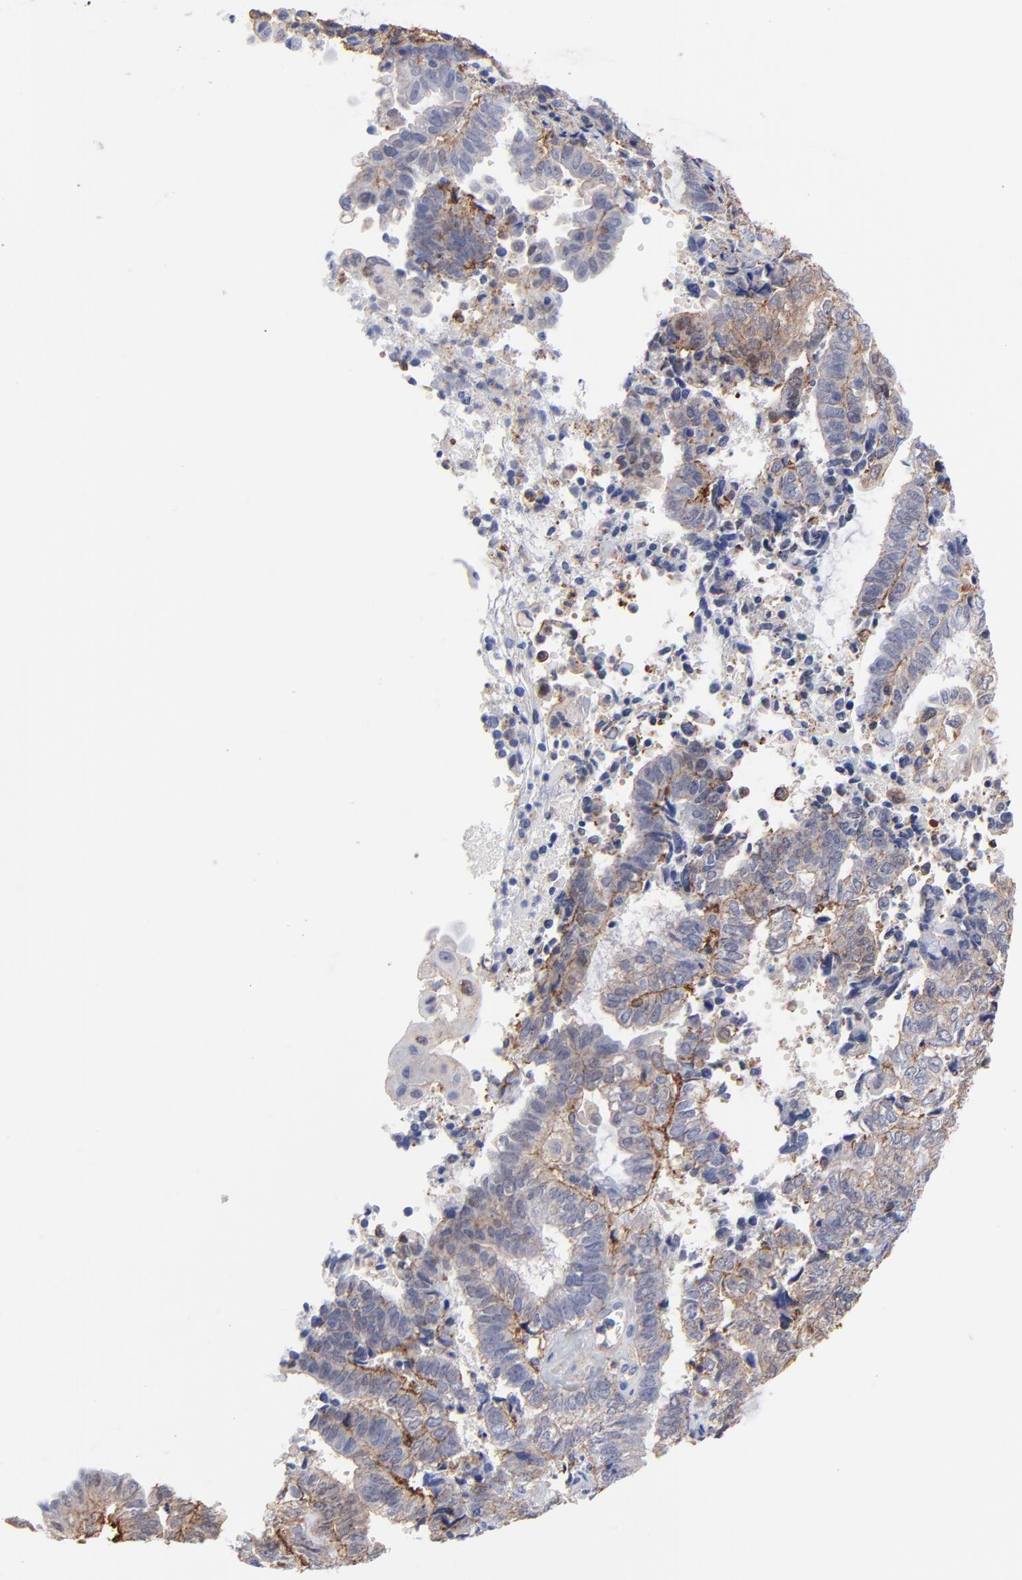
{"staining": {"intensity": "weak", "quantity": "25%-75%", "location": "cytoplasmic/membranous"}, "tissue": "endometrial cancer", "cell_type": "Tumor cells", "image_type": "cancer", "snomed": [{"axis": "morphology", "description": "Adenocarcinoma, NOS"}, {"axis": "topography", "description": "Uterus"}, {"axis": "topography", "description": "Endometrium"}], "caption": "IHC micrograph of neoplastic tissue: human endometrial cancer stained using IHC exhibits low levels of weak protein expression localized specifically in the cytoplasmic/membranous of tumor cells, appearing as a cytoplasmic/membranous brown color.", "gene": "ASL", "patient": {"sex": "female", "age": 70}}